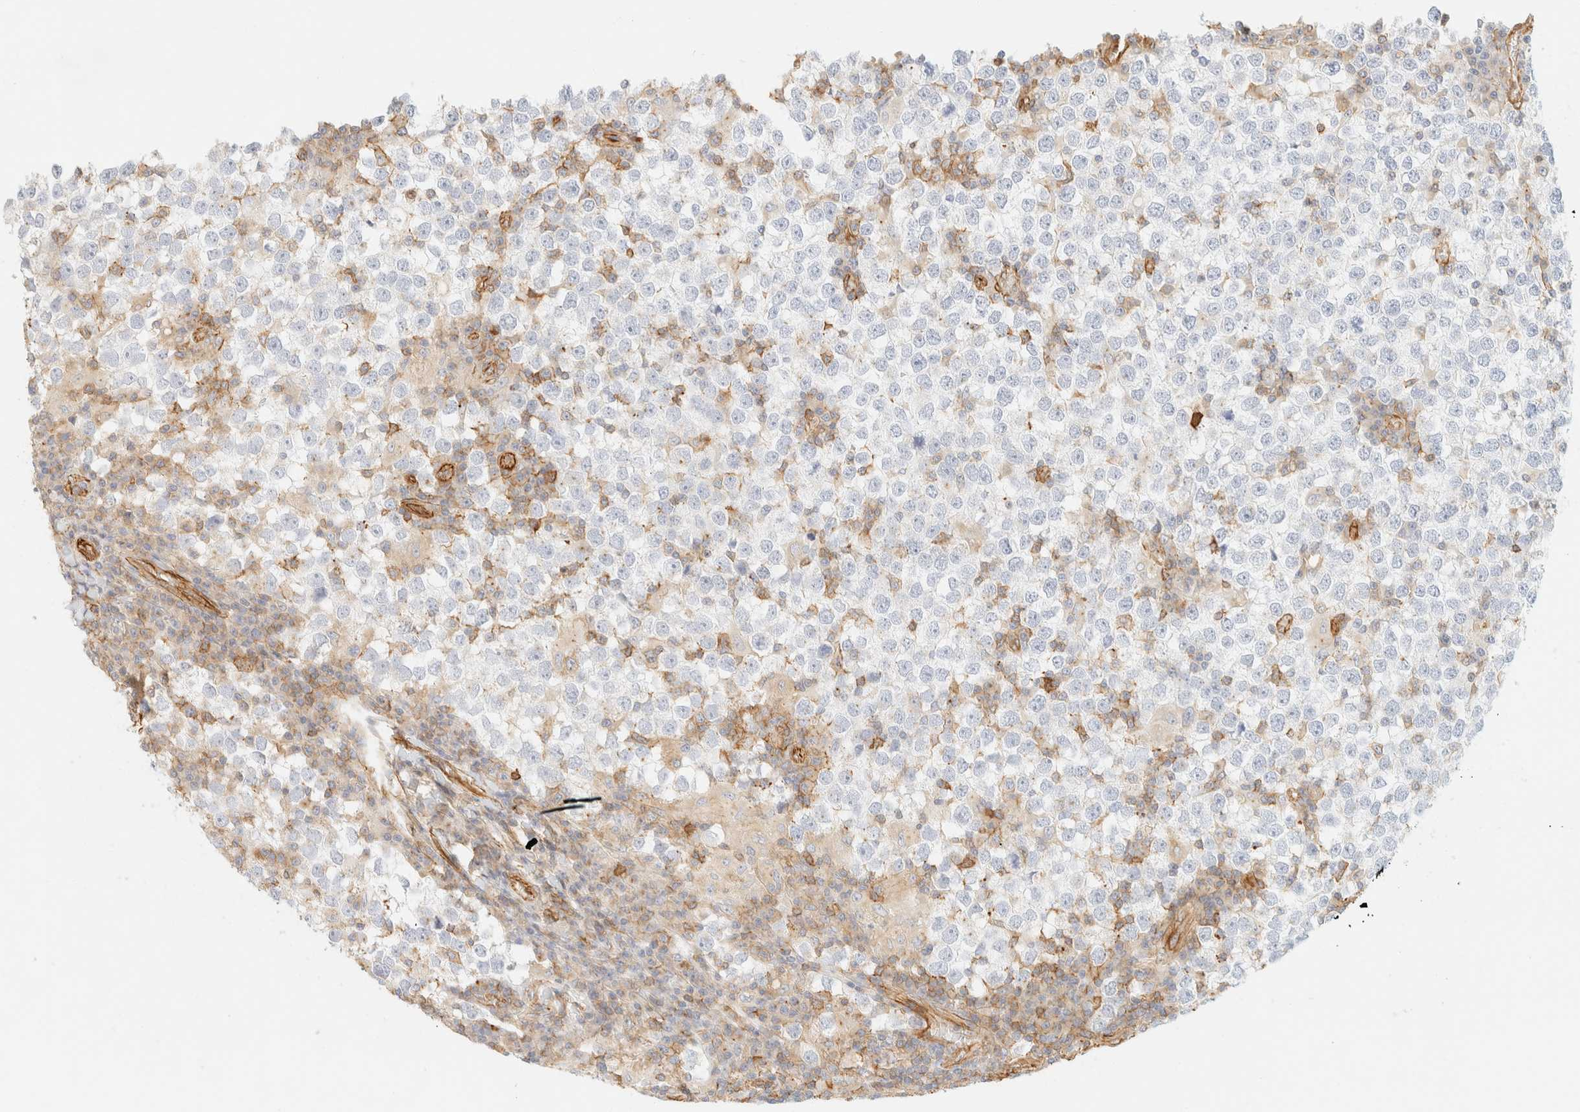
{"staining": {"intensity": "negative", "quantity": "none", "location": "none"}, "tissue": "testis cancer", "cell_type": "Tumor cells", "image_type": "cancer", "snomed": [{"axis": "morphology", "description": "Seminoma, NOS"}, {"axis": "topography", "description": "Testis"}], "caption": "This is an immunohistochemistry histopathology image of human testis seminoma. There is no positivity in tumor cells.", "gene": "OTOP2", "patient": {"sex": "male", "age": 65}}